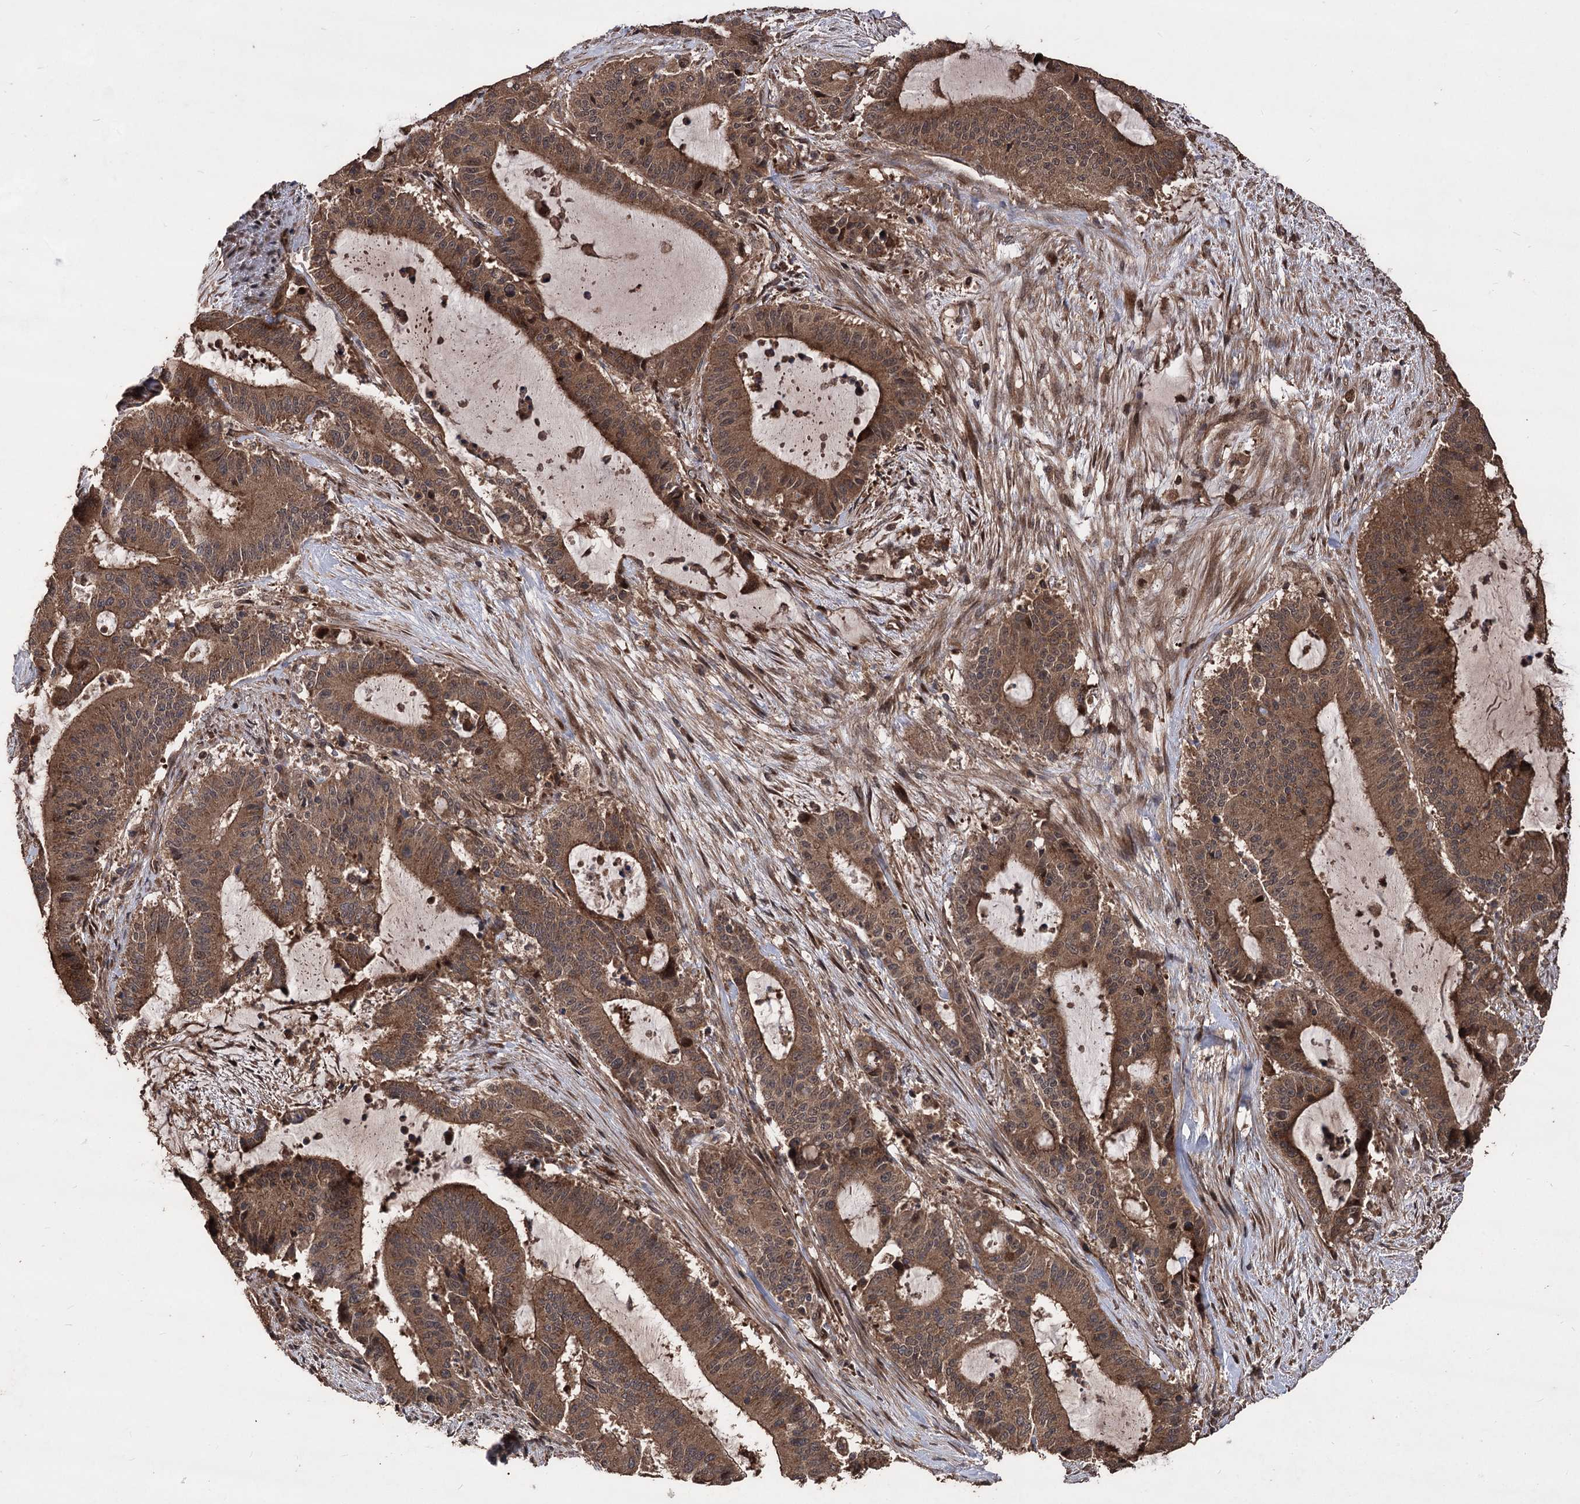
{"staining": {"intensity": "moderate", "quantity": ">75%", "location": "cytoplasmic/membranous"}, "tissue": "liver cancer", "cell_type": "Tumor cells", "image_type": "cancer", "snomed": [{"axis": "morphology", "description": "Normal tissue, NOS"}, {"axis": "morphology", "description": "Cholangiocarcinoma"}, {"axis": "topography", "description": "Liver"}, {"axis": "topography", "description": "Peripheral nerve tissue"}], "caption": "Protein expression analysis of human liver cancer (cholangiocarcinoma) reveals moderate cytoplasmic/membranous expression in approximately >75% of tumor cells.", "gene": "RASSF3", "patient": {"sex": "female", "age": 73}}